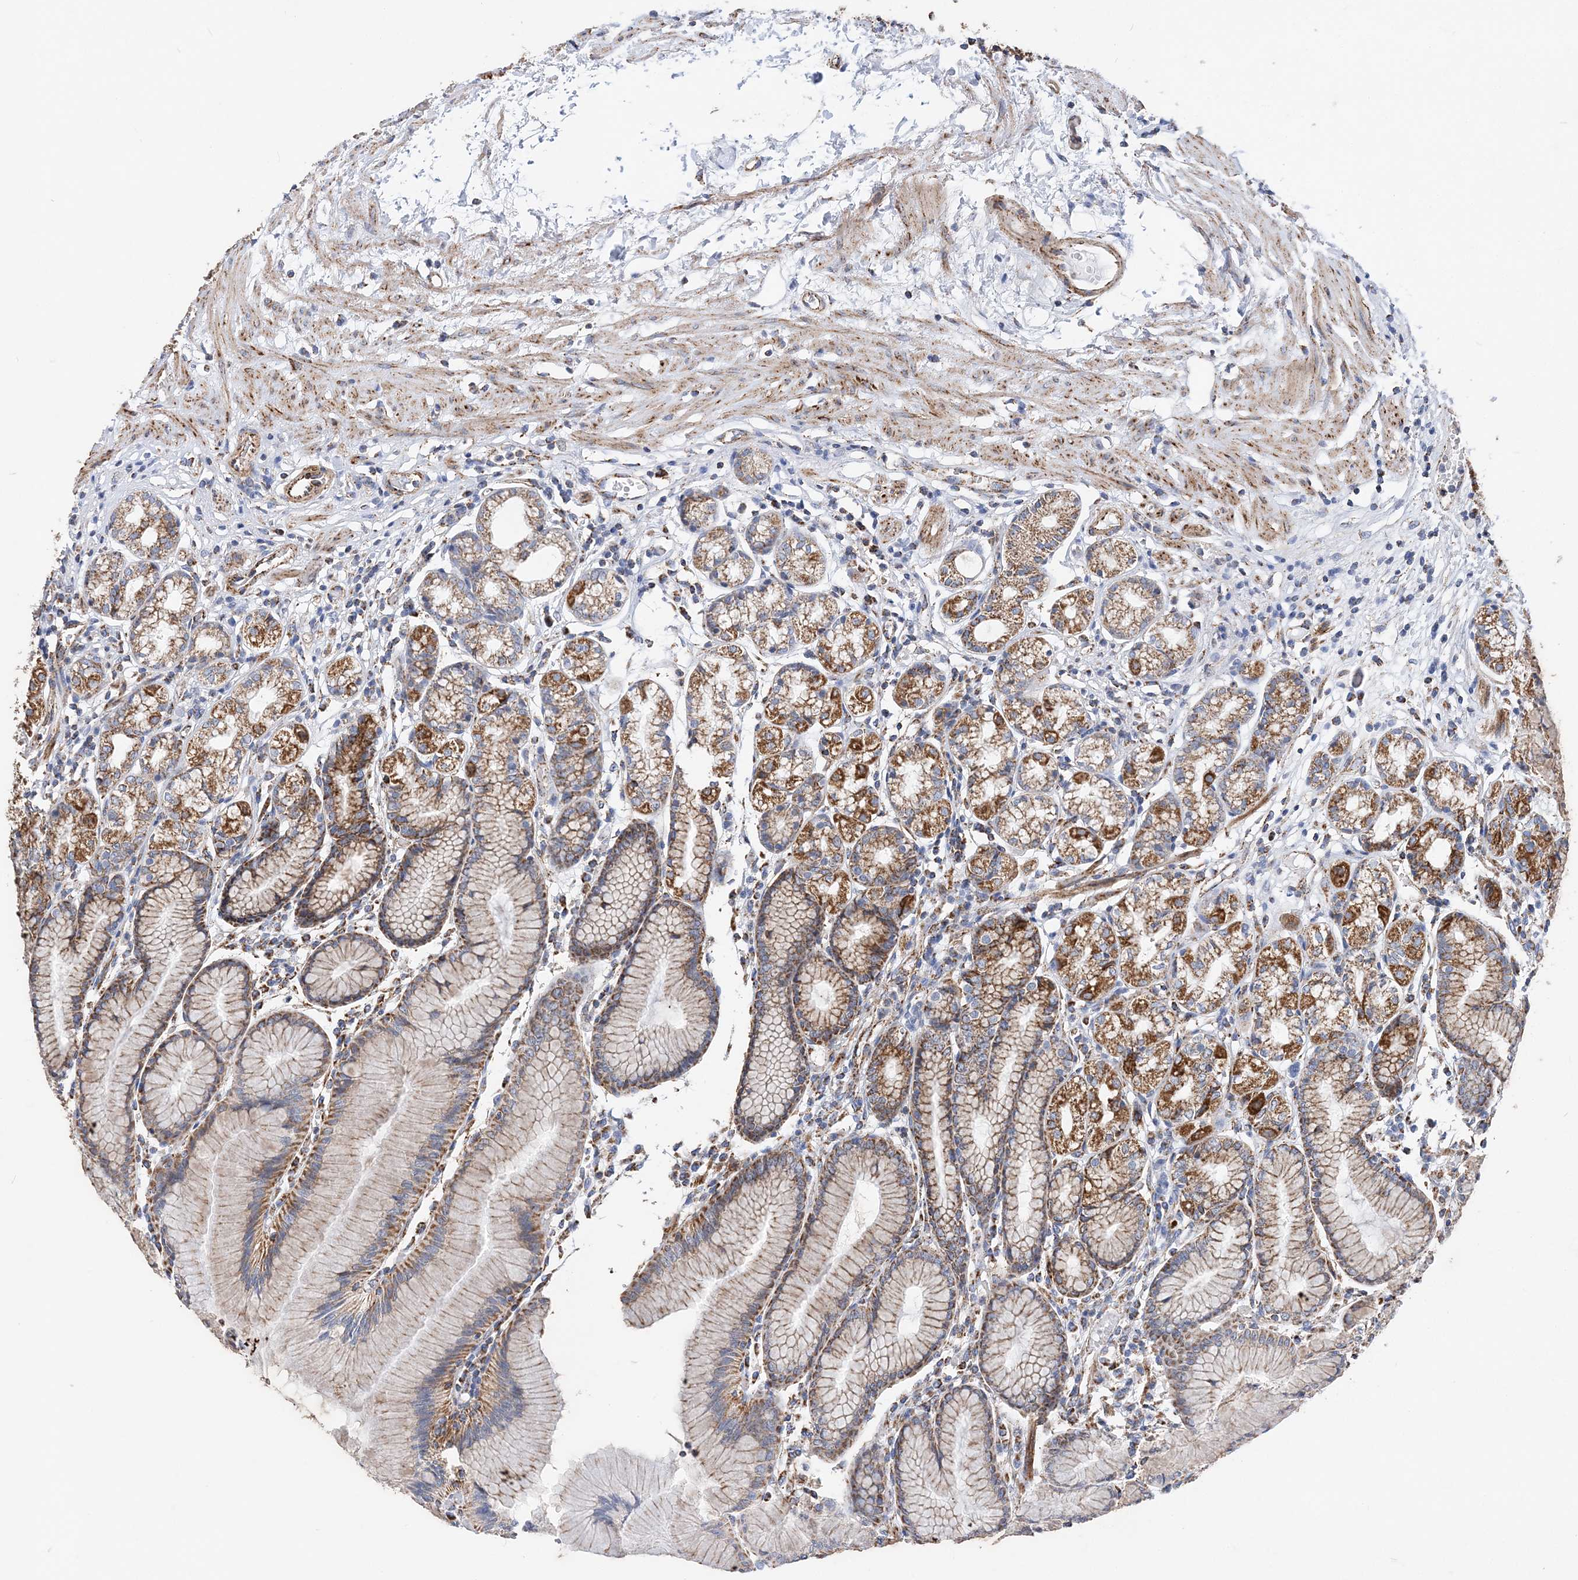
{"staining": {"intensity": "moderate", "quantity": ">75%", "location": "cytoplasmic/membranous"}, "tissue": "stomach", "cell_type": "Glandular cells", "image_type": "normal", "snomed": [{"axis": "morphology", "description": "Normal tissue, NOS"}, {"axis": "topography", "description": "Stomach"}], "caption": "Protein staining displays moderate cytoplasmic/membranous staining in about >75% of glandular cells in benign stomach. The protein is stained brown, and the nuclei are stained in blue (DAB (3,3'-diaminobenzidine) IHC with brightfield microscopy, high magnification).", "gene": "ACOT9", "patient": {"sex": "female", "age": 57}}